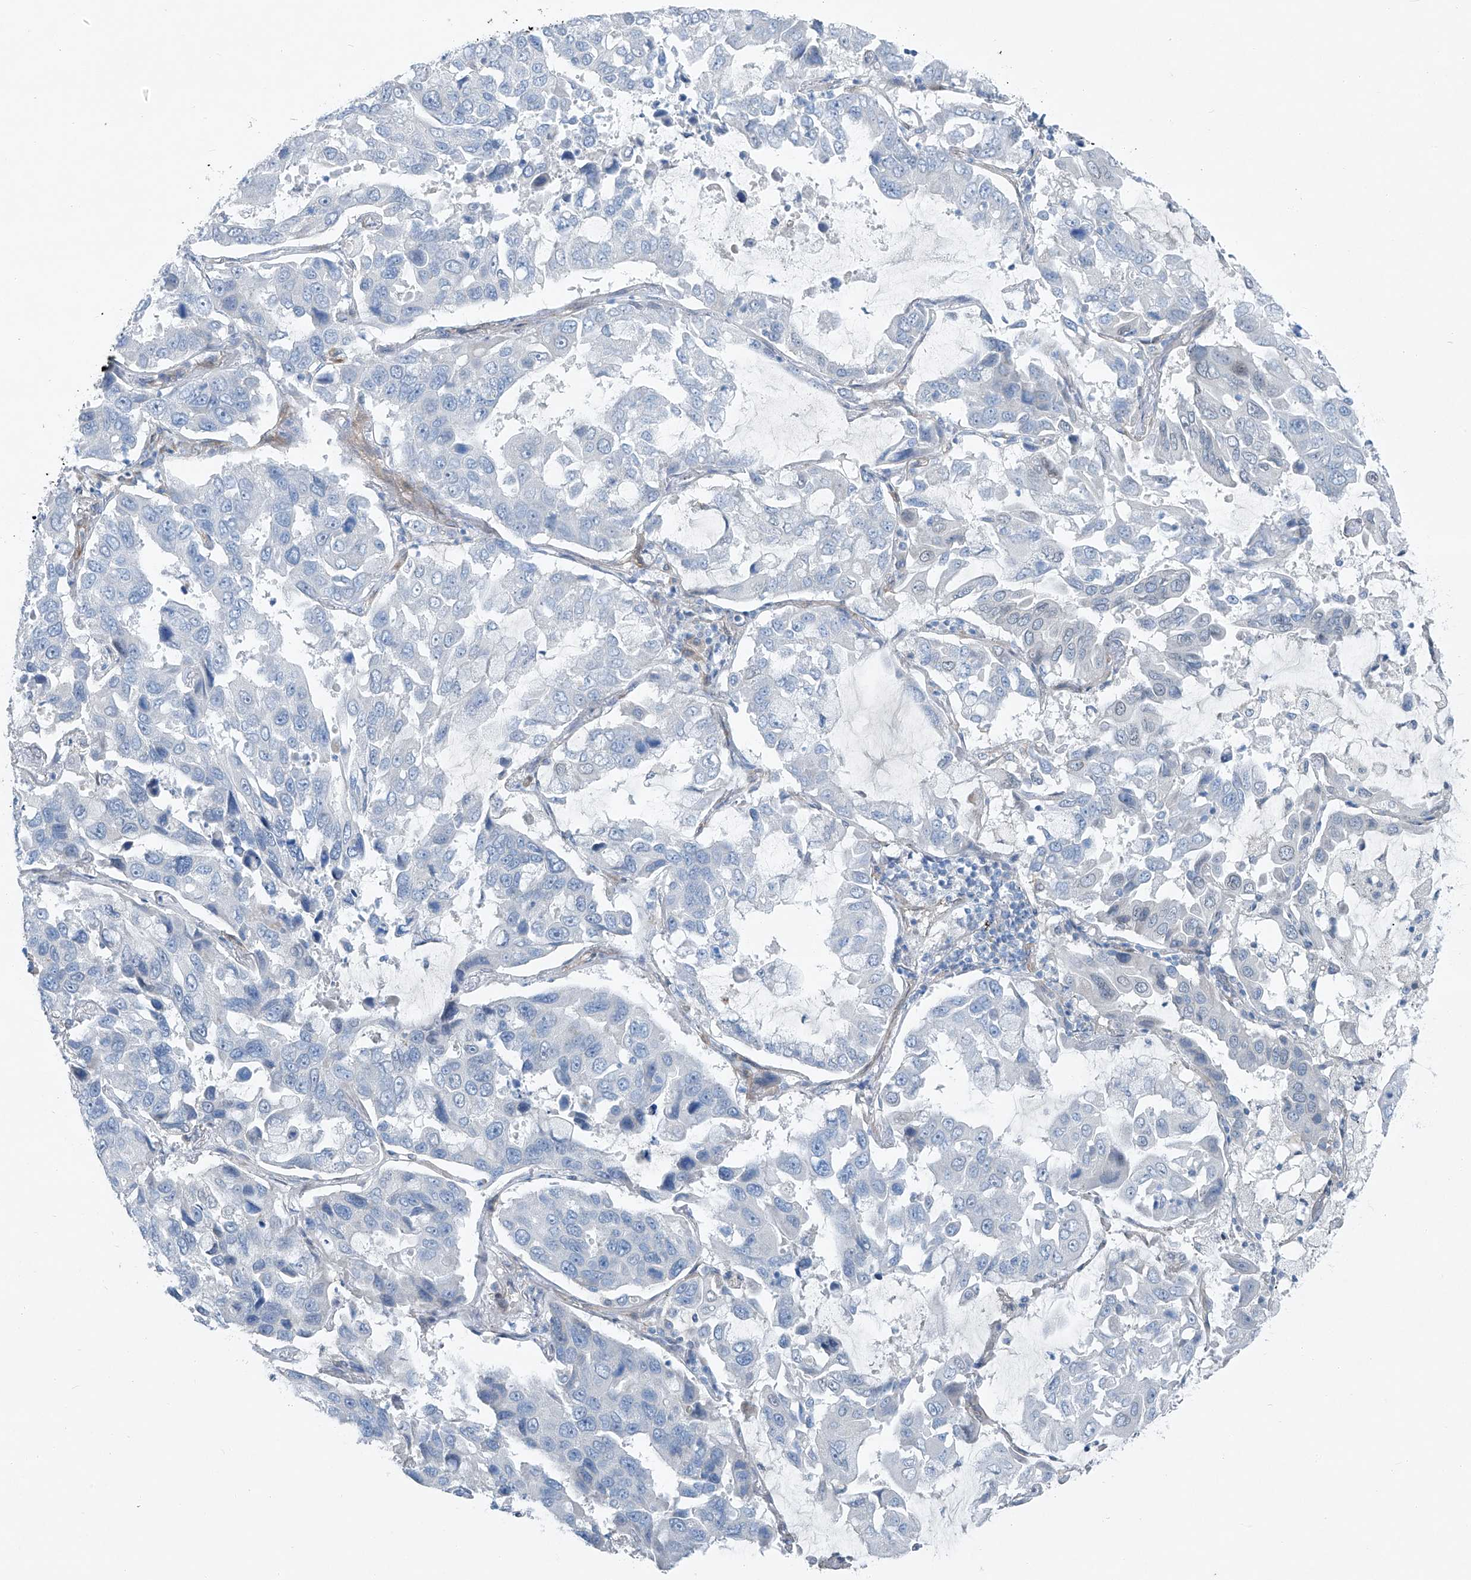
{"staining": {"intensity": "negative", "quantity": "none", "location": "none"}, "tissue": "lung cancer", "cell_type": "Tumor cells", "image_type": "cancer", "snomed": [{"axis": "morphology", "description": "Adenocarcinoma, NOS"}, {"axis": "topography", "description": "Lung"}], "caption": "DAB immunohistochemical staining of human adenocarcinoma (lung) reveals no significant positivity in tumor cells.", "gene": "TNS2", "patient": {"sex": "male", "age": 64}}